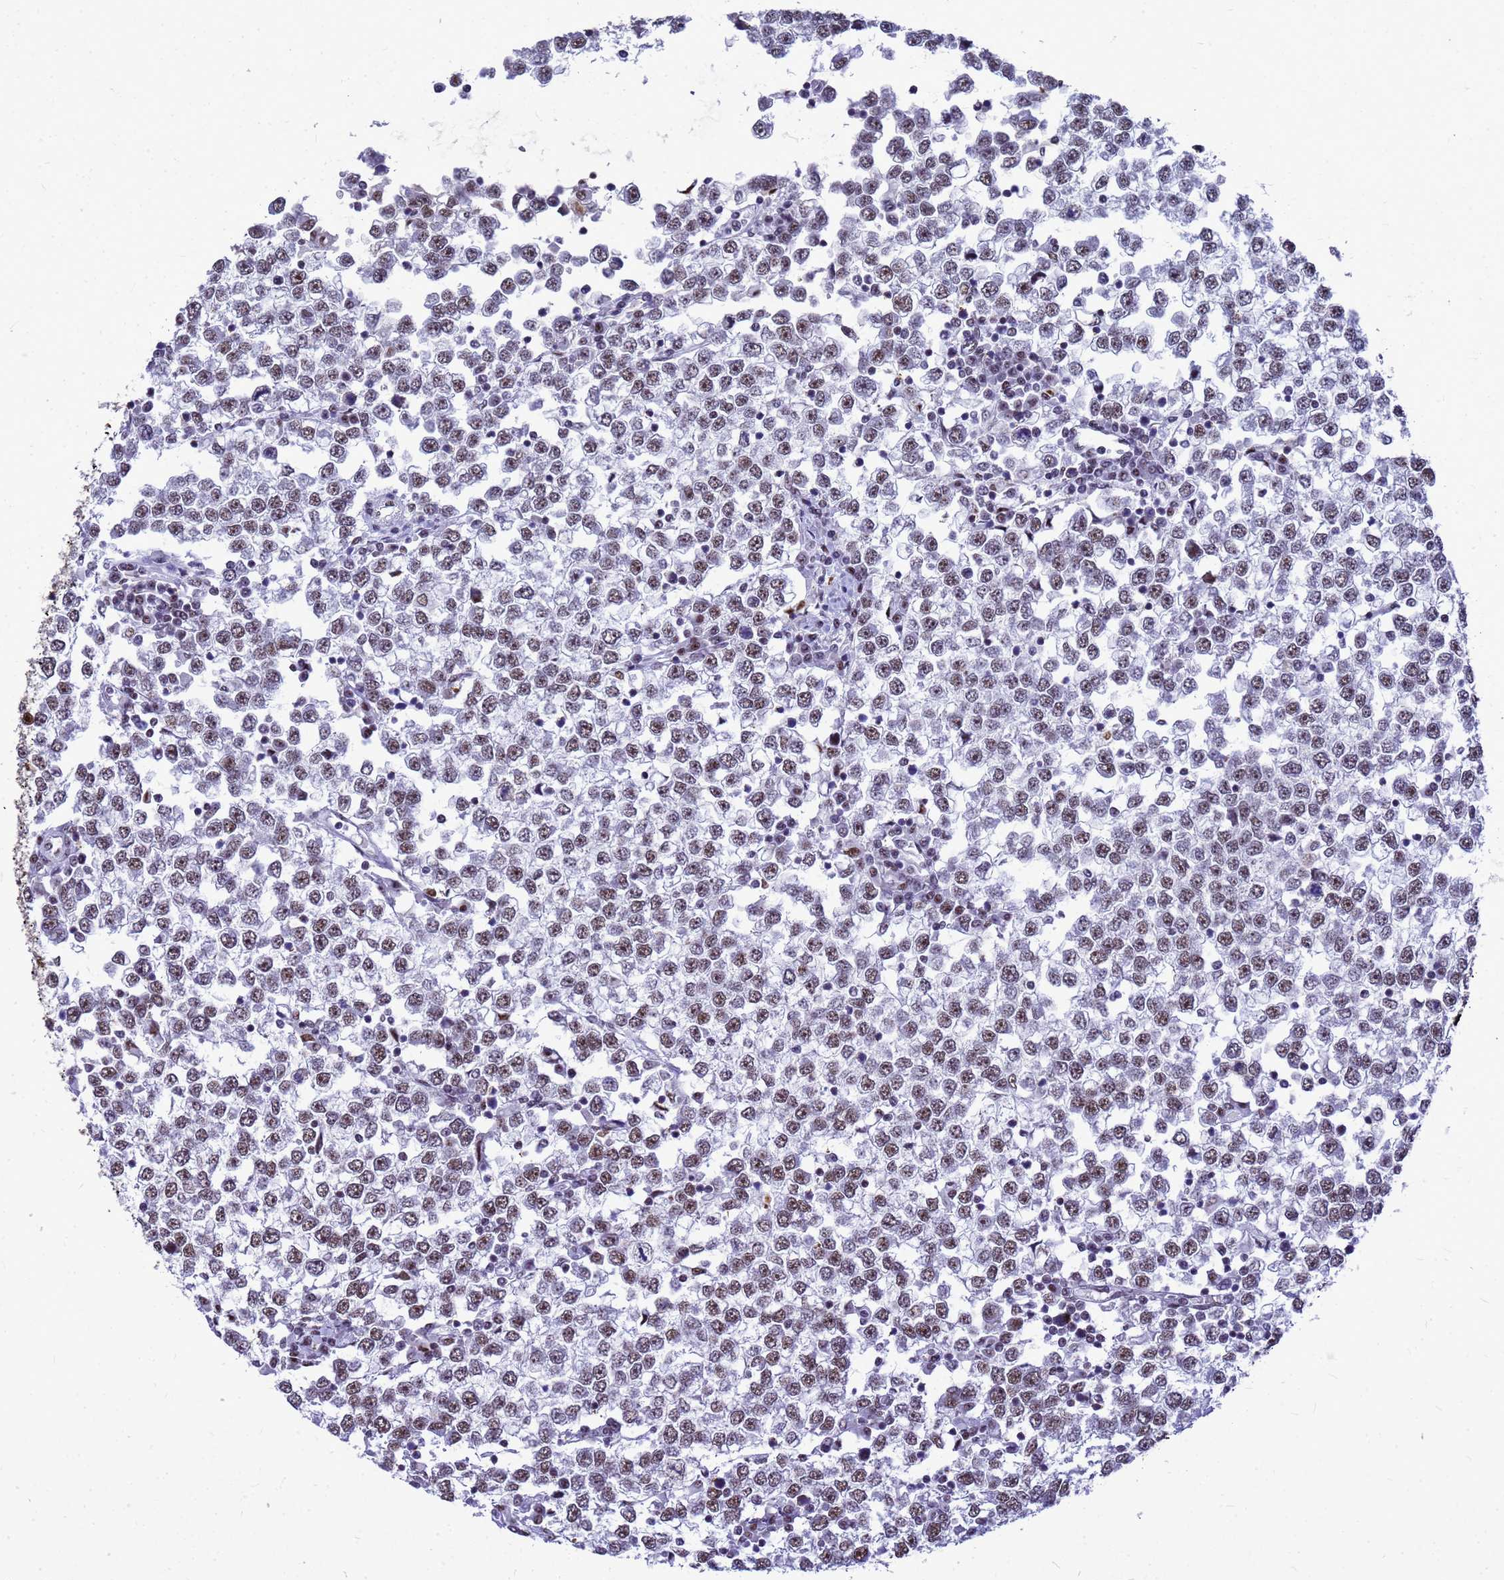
{"staining": {"intensity": "moderate", "quantity": ">75%", "location": "nuclear"}, "tissue": "testis cancer", "cell_type": "Tumor cells", "image_type": "cancer", "snomed": [{"axis": "morphology", "description": "Seminoma, NOS"}, {"axis": "topography", "description": "Testis"}], "caption": "An IHC image of tumor tissue is shown. Protein staining in brown shows moderate nuclear positivity in testis cancer (seminoma) within tumor cells.", "gene": "SART3", "patient": {"sex": "male", "age": 65}}